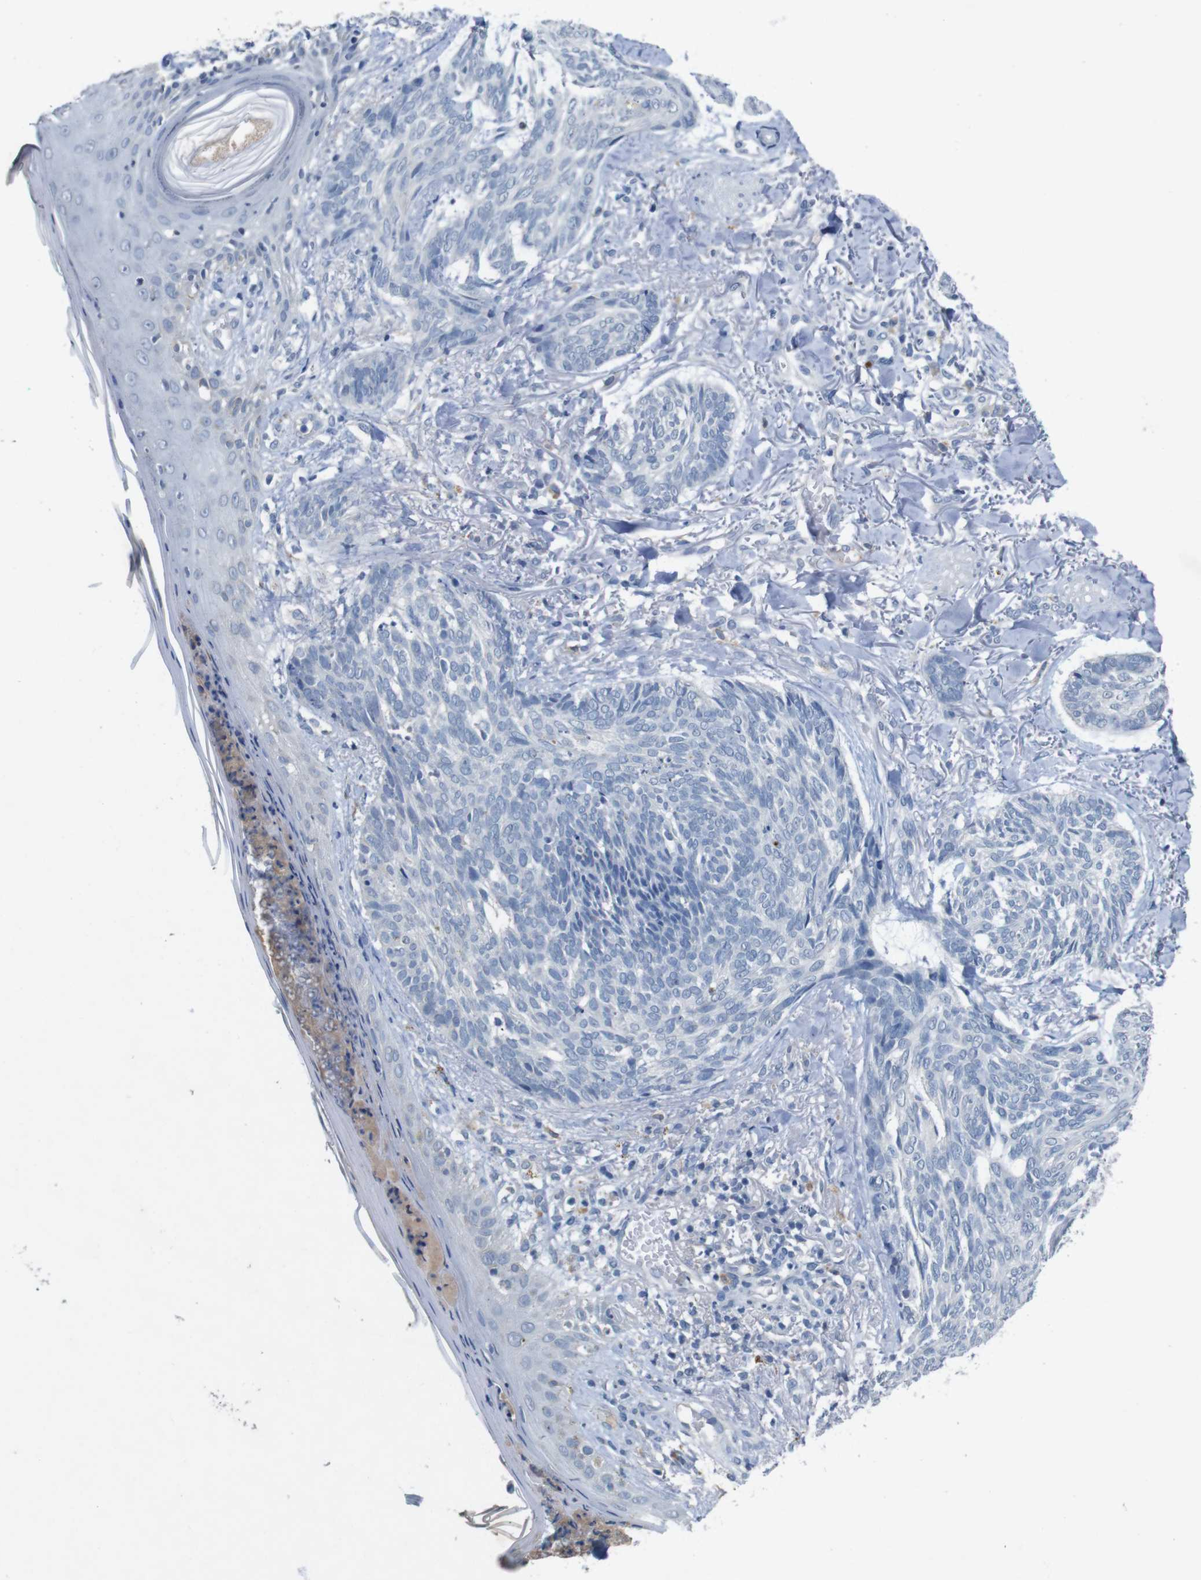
{"staining": {"intensity": "negative", "quantity": "none", "location": "none"}, "tissue": "skin cancer", "cell_type": "Tumor cells", "image_type": "cancer", "snomed": [{"axis": "morphology", "description": "Basal cell carcinoma"}, {"axis": "topography", "description": "Skin"}], "caption": "A histopathology image of basal cell carcinoma (skin) stained for a protein shows no brown staining in tumor cells.", "gene": "SLC2A8", "patient": {"sex": "male", "age": 43}}